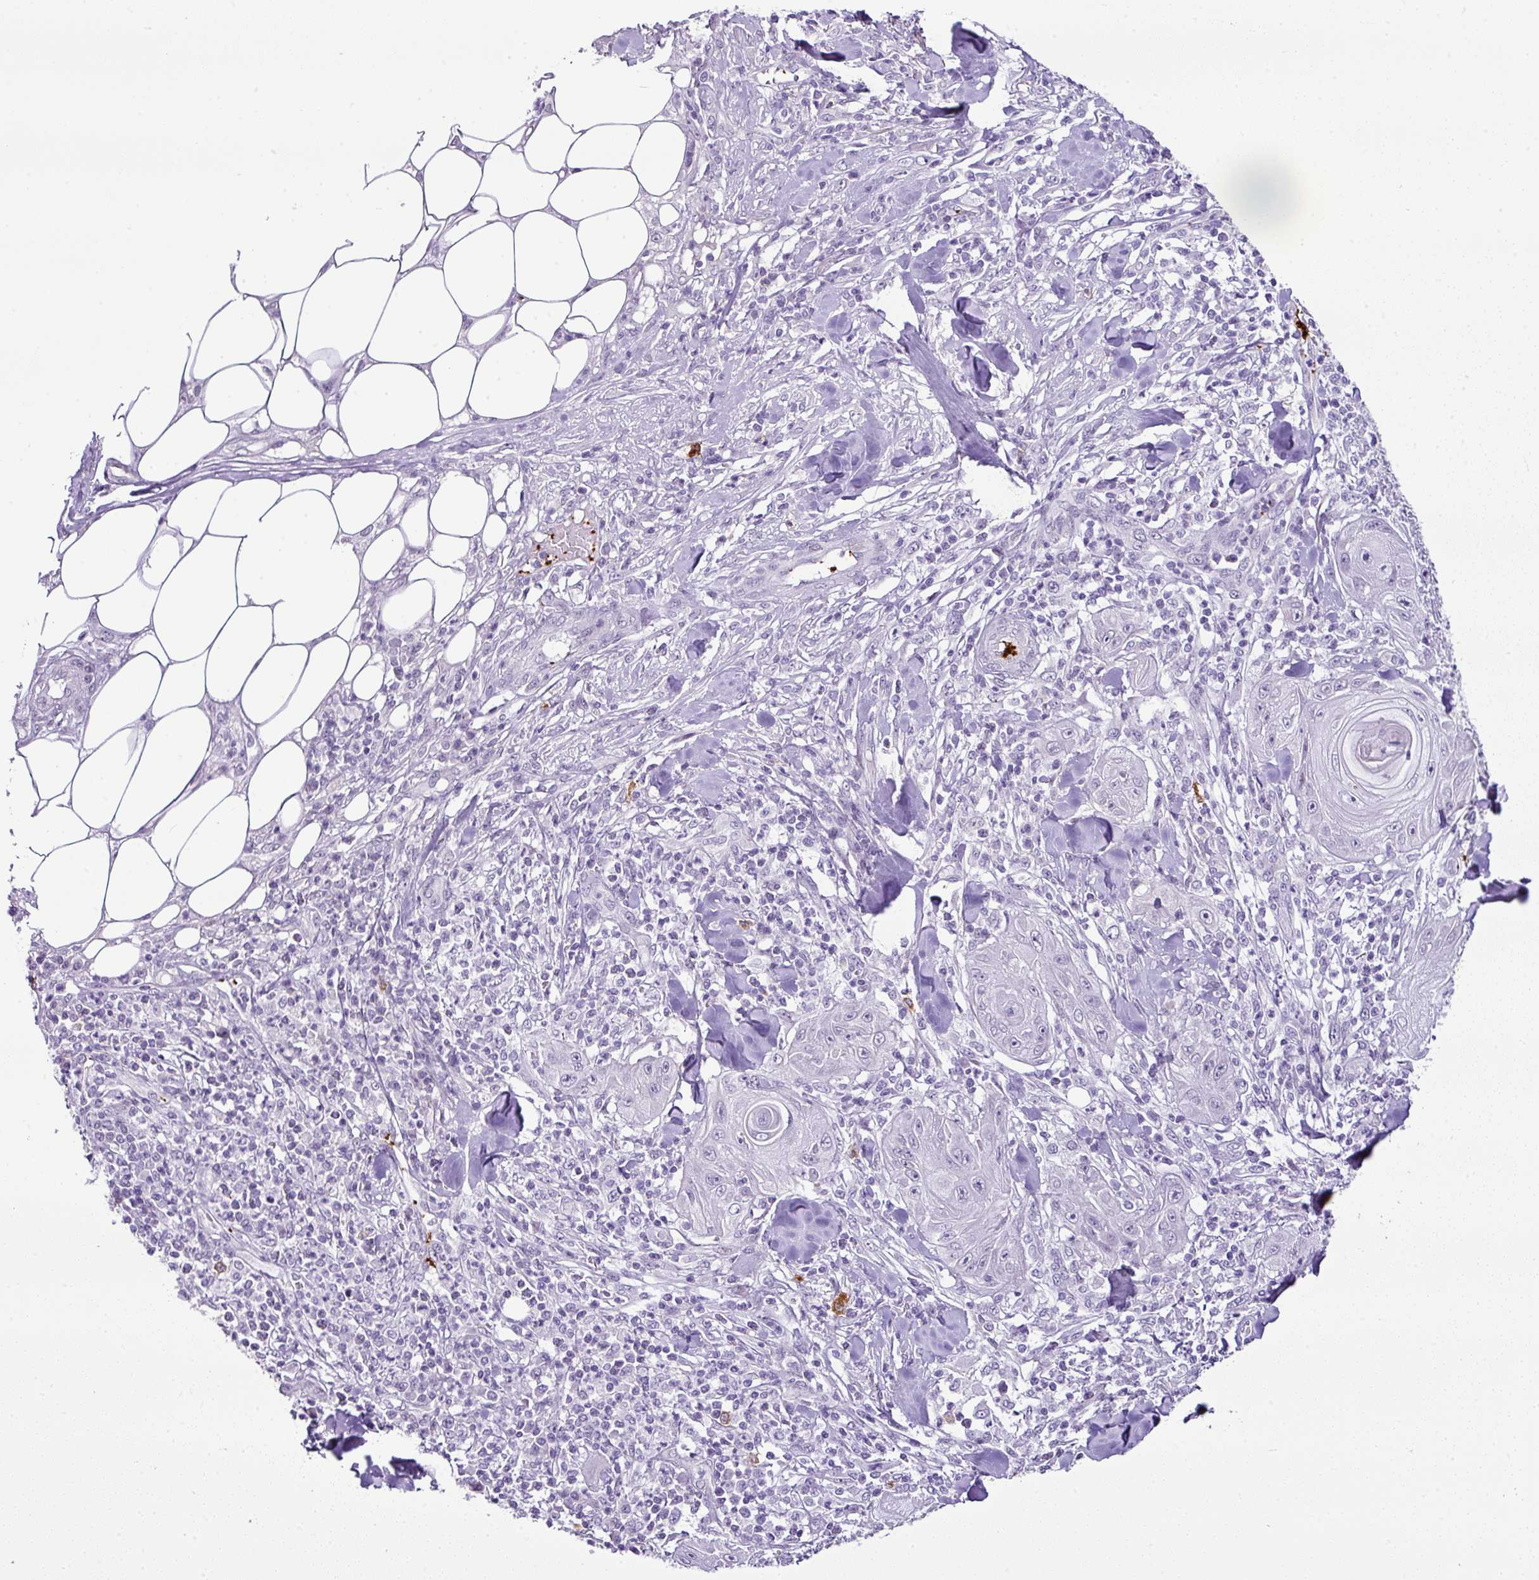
{"staining": {"intensity": "negative", "quantity": "none", "location": "none"}, "tissue": "skin cancer", "cell_type": "Tumor cells", "image_type": "cancer", "snomed": [{"axis": "morphology", "description": "Squamous cell carcinoma, NOS"}, {"axis": "topography", "description": "Skin"}], "caption": "An image of skin cancer stained for a protein shows no brown staining in tumor cells.", "gene": "CMTM5", "patient": {"sex": "female", "age": 78}}